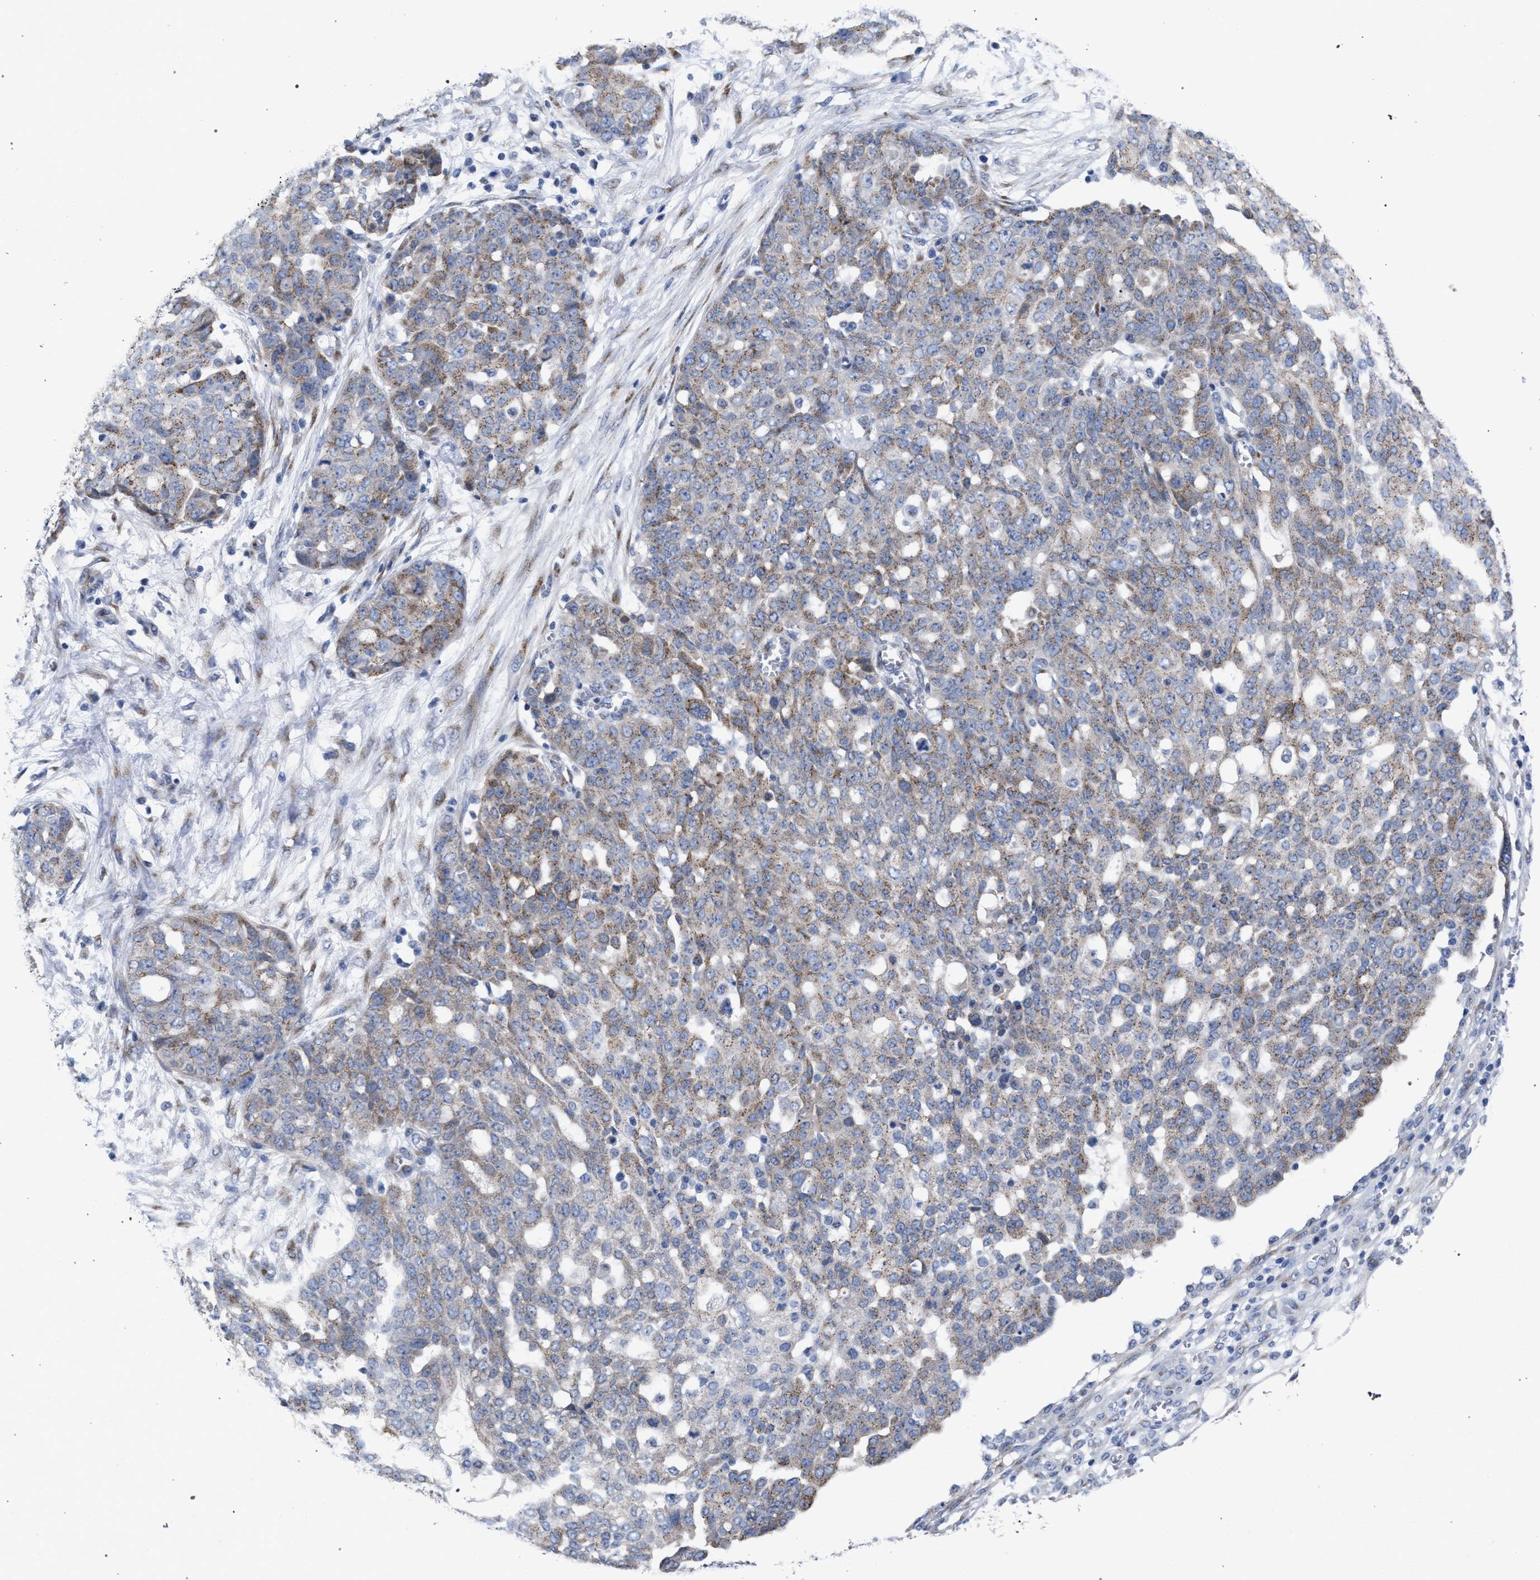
{"staining": {"intensity": "weak", "quantity": ">75%", "location": "cytoplasmic/membranous"}, "tissue": "ovarian cancer", "cell_type": "Tumor cells", "image_type": "cancer", "snomed": [{"axis": "morphology", "description": "Cystadenocarcinoma, serous, NOS"}, {"axis": "topography", "description": "Soft tissue"}, {"axis": "topography", "description": "Ovary"}], "caption": "Immunohistochemistry of ovarian cancer (serous cystadenocarcinoma) shows low levels of weak cytoplasmic/membranous staining in approximately >75% of tumor cells. (Stains: DAB in brown, nuclei in blue, Microscopy: brightfield microscopy at high magnification).", "gene": "GOLGA2", "patient": {"sex": "female", "age": 57}}